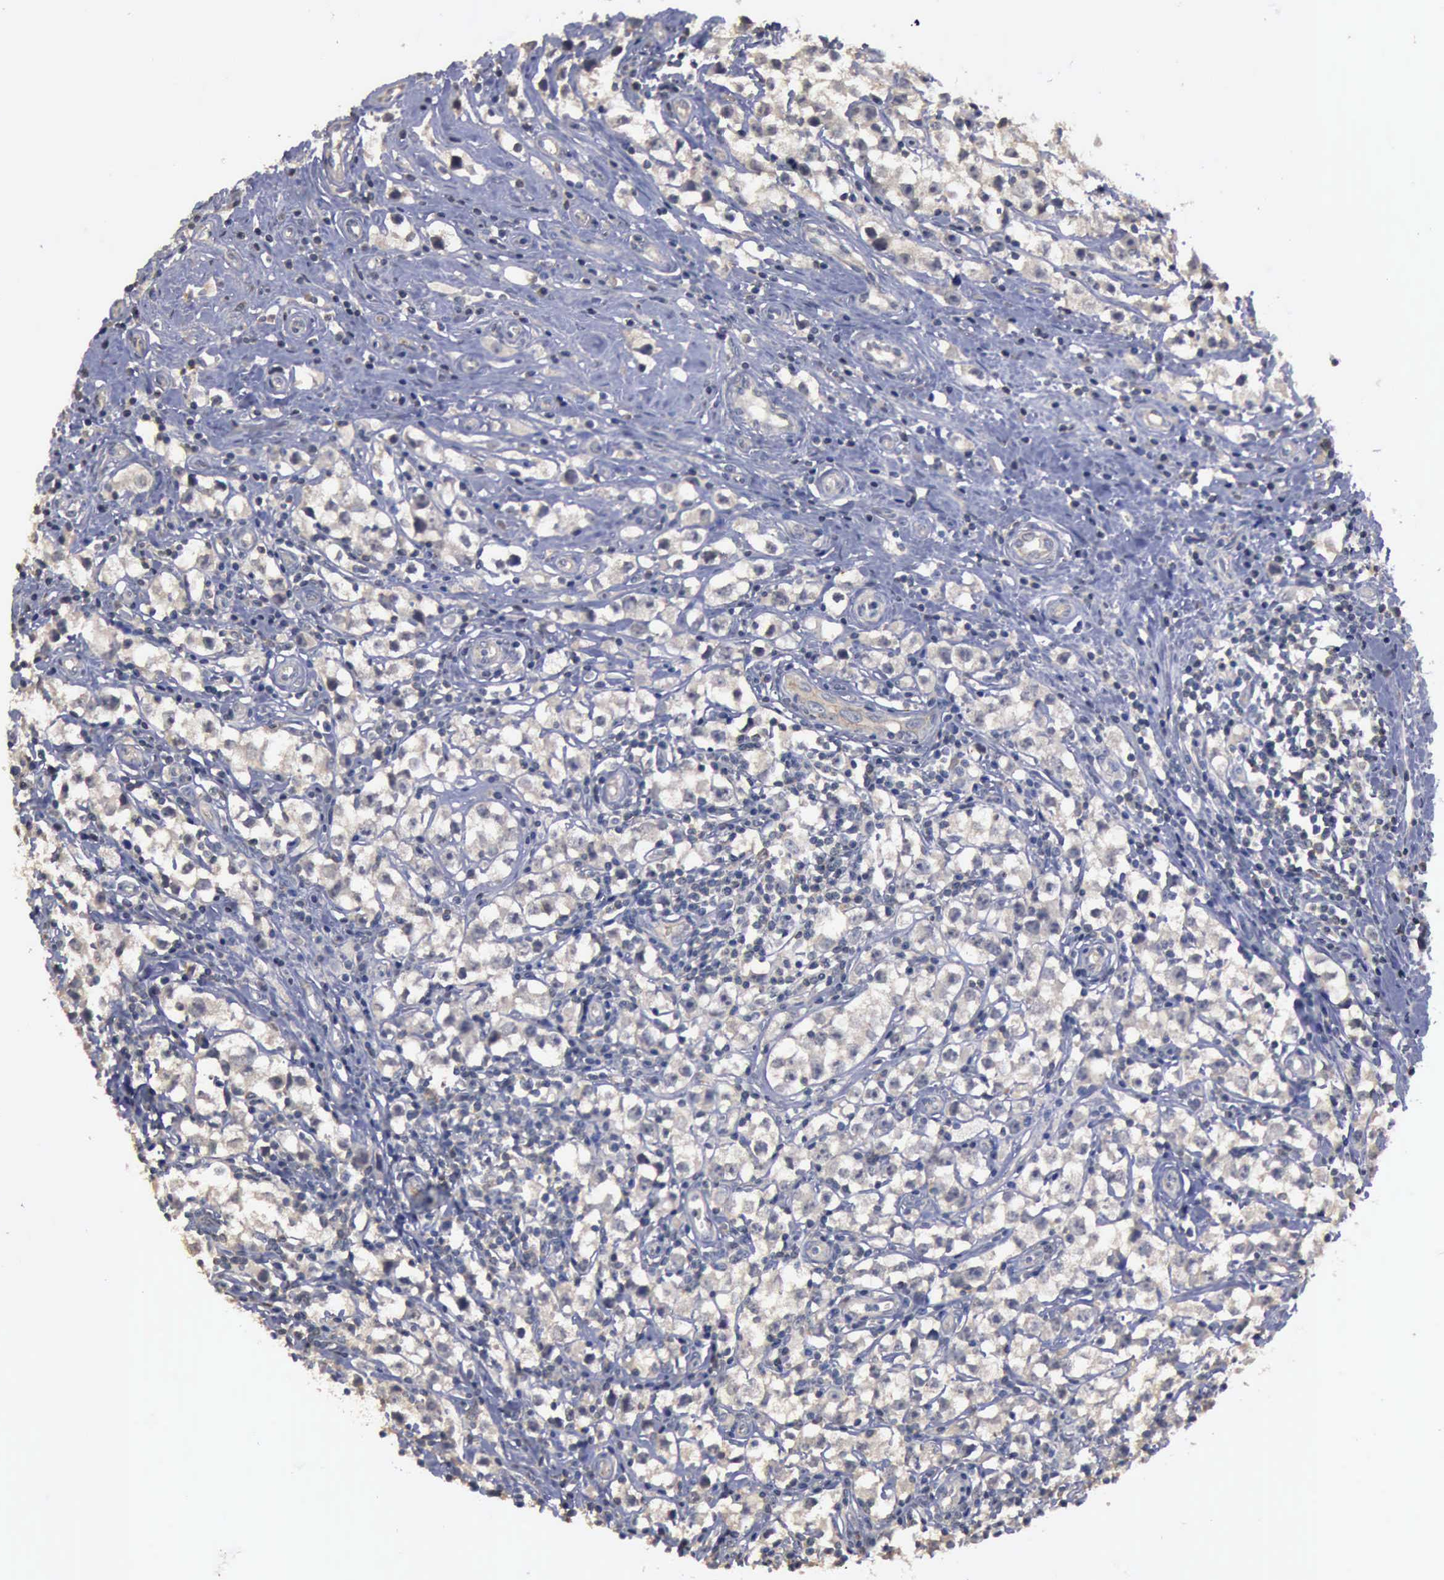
{"staining": {"intensity": "negative", "quantity": "none", "location": "none"}, "tissue": "testis cancer", "cell_type": "Tumor cells", "image_type": "cancer", "snomed": [{"axis": "morphology", "description": "Seminoma, NOS"}, {"axis": "topography", "description": "Testis"}], "caption": "High magnification brightfield microscopy of testis cancer (seminoma) stained with DAB (brown) and counterstained with hematoxylin (blue): tumor cells show no significant expression.", "gene": "CRKL", "patient": {"sex": "male", "age": 35}}